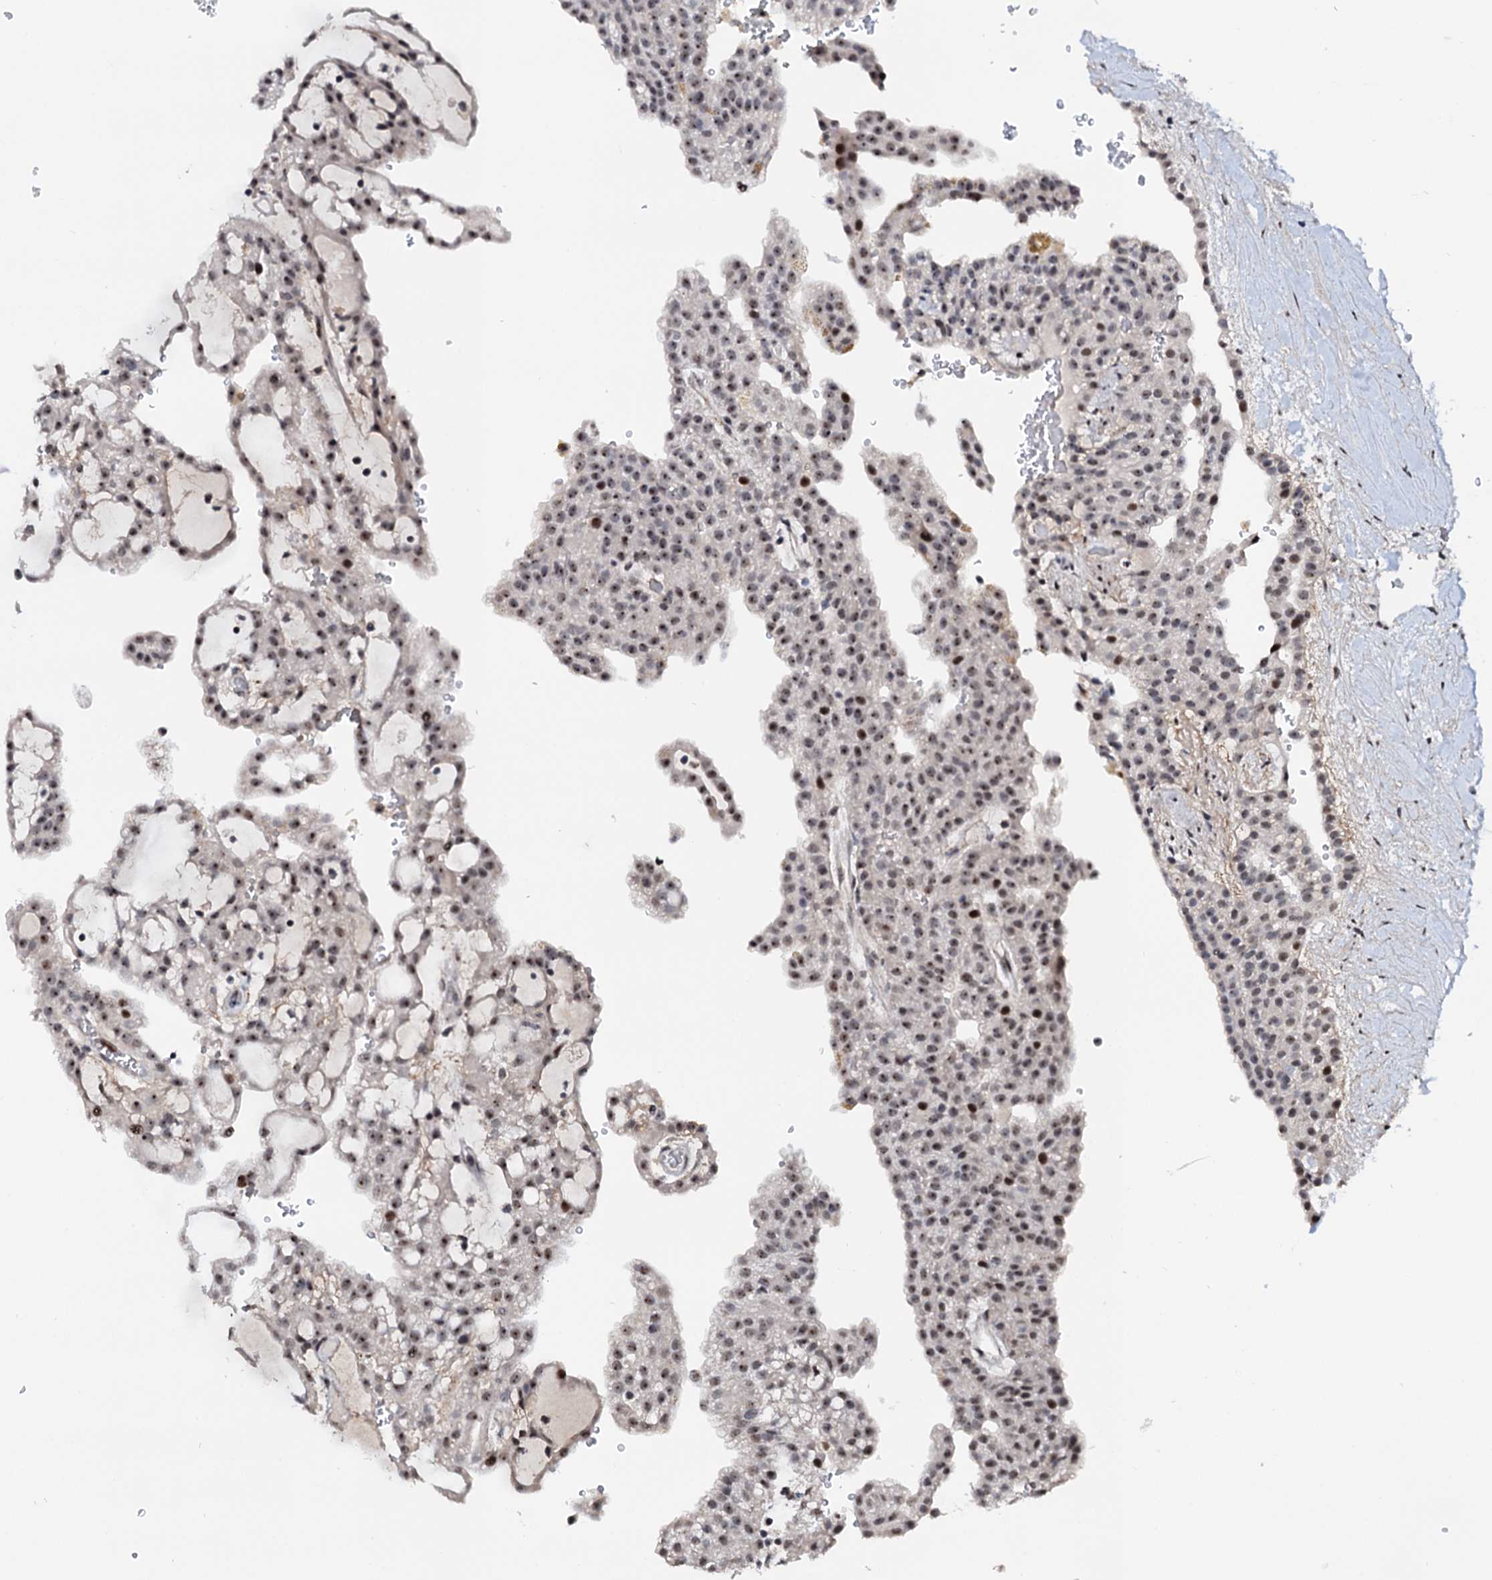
{"staining": {"intensity": "moderate", "quantity": "25%-75%", "location": "nuclear"}, "tissue": "renal cancer", "cell_type": "Tumor cells", "image_type": "cancer", "snomed": [{"axis": "morphology", "description": "Adenocarcinoma, NOS"}, {"axis": "topography", "description": "Kidney"}], "caption": "A micrograph of renal adenocarcinoma stained for a protein demonstrates moderate nuclear brown staining in tumor cells.", "gene": "NEUROG3", "patient": {"sex": "male", "age": 63}}